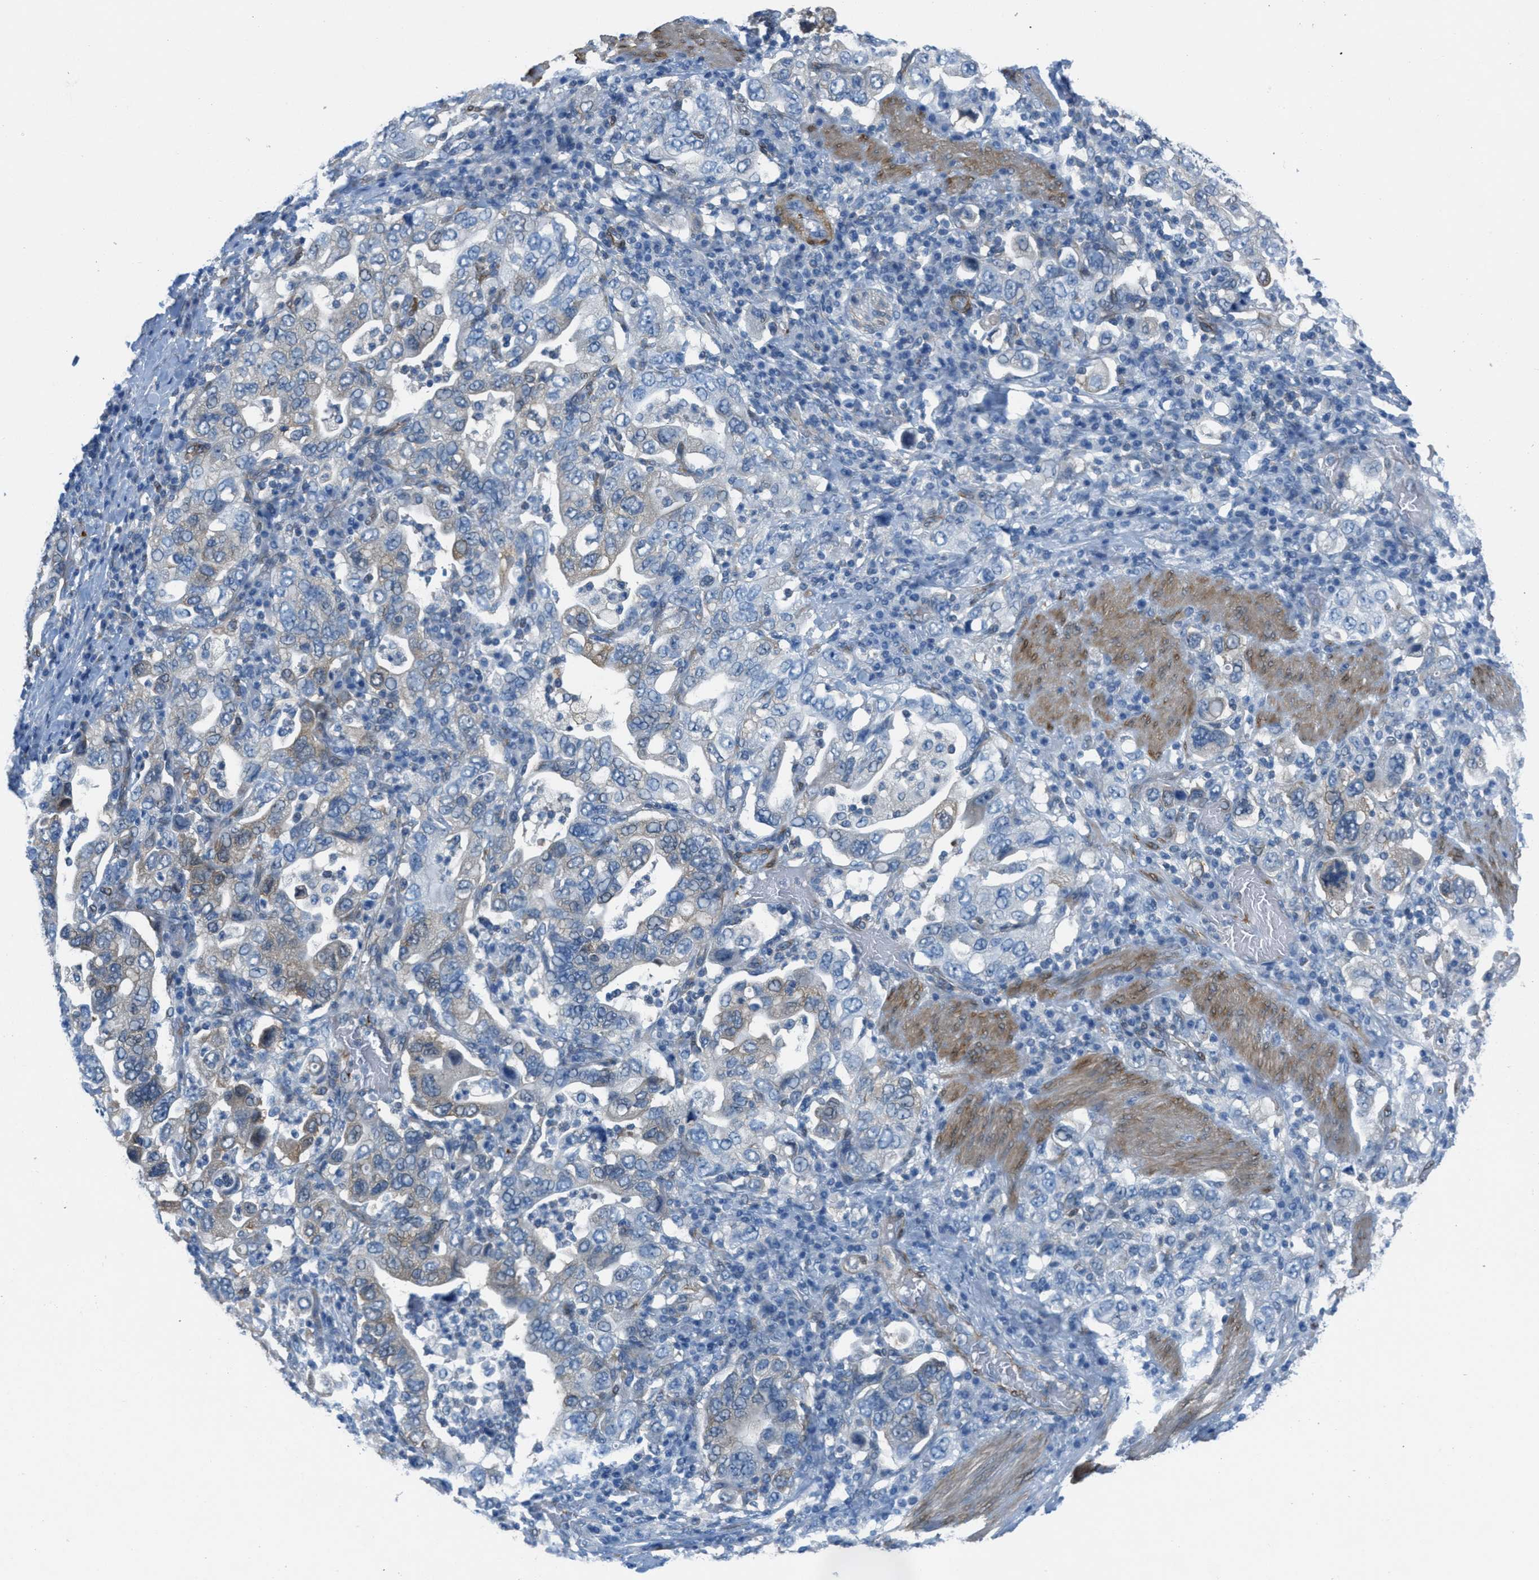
{"staining": {"intensity": "moderate", "quantity": "25%-75%", "location": "cytoplasmic/membranous"}, "tissue": "stomach cancer", "cell_type": "Tumor cells", "image_type": "cancer", "snomed": [{"axis": "morphology", "description": "Adenocarcinoma, NOS"}, {"axis": "topography", "description": "Stomach, upper"}], "caption": "IHC of human adenocarcinoma (stomach) demonstrates medium levels of moderate cytoplasmic/membranous expression in approximately 25%-75% of tumor cells. (DAB IHC, brown staining for protein, blue staining for nuclei).", "gene": "MAPRE2", "patient": {"sex": "male", "age": 62}}